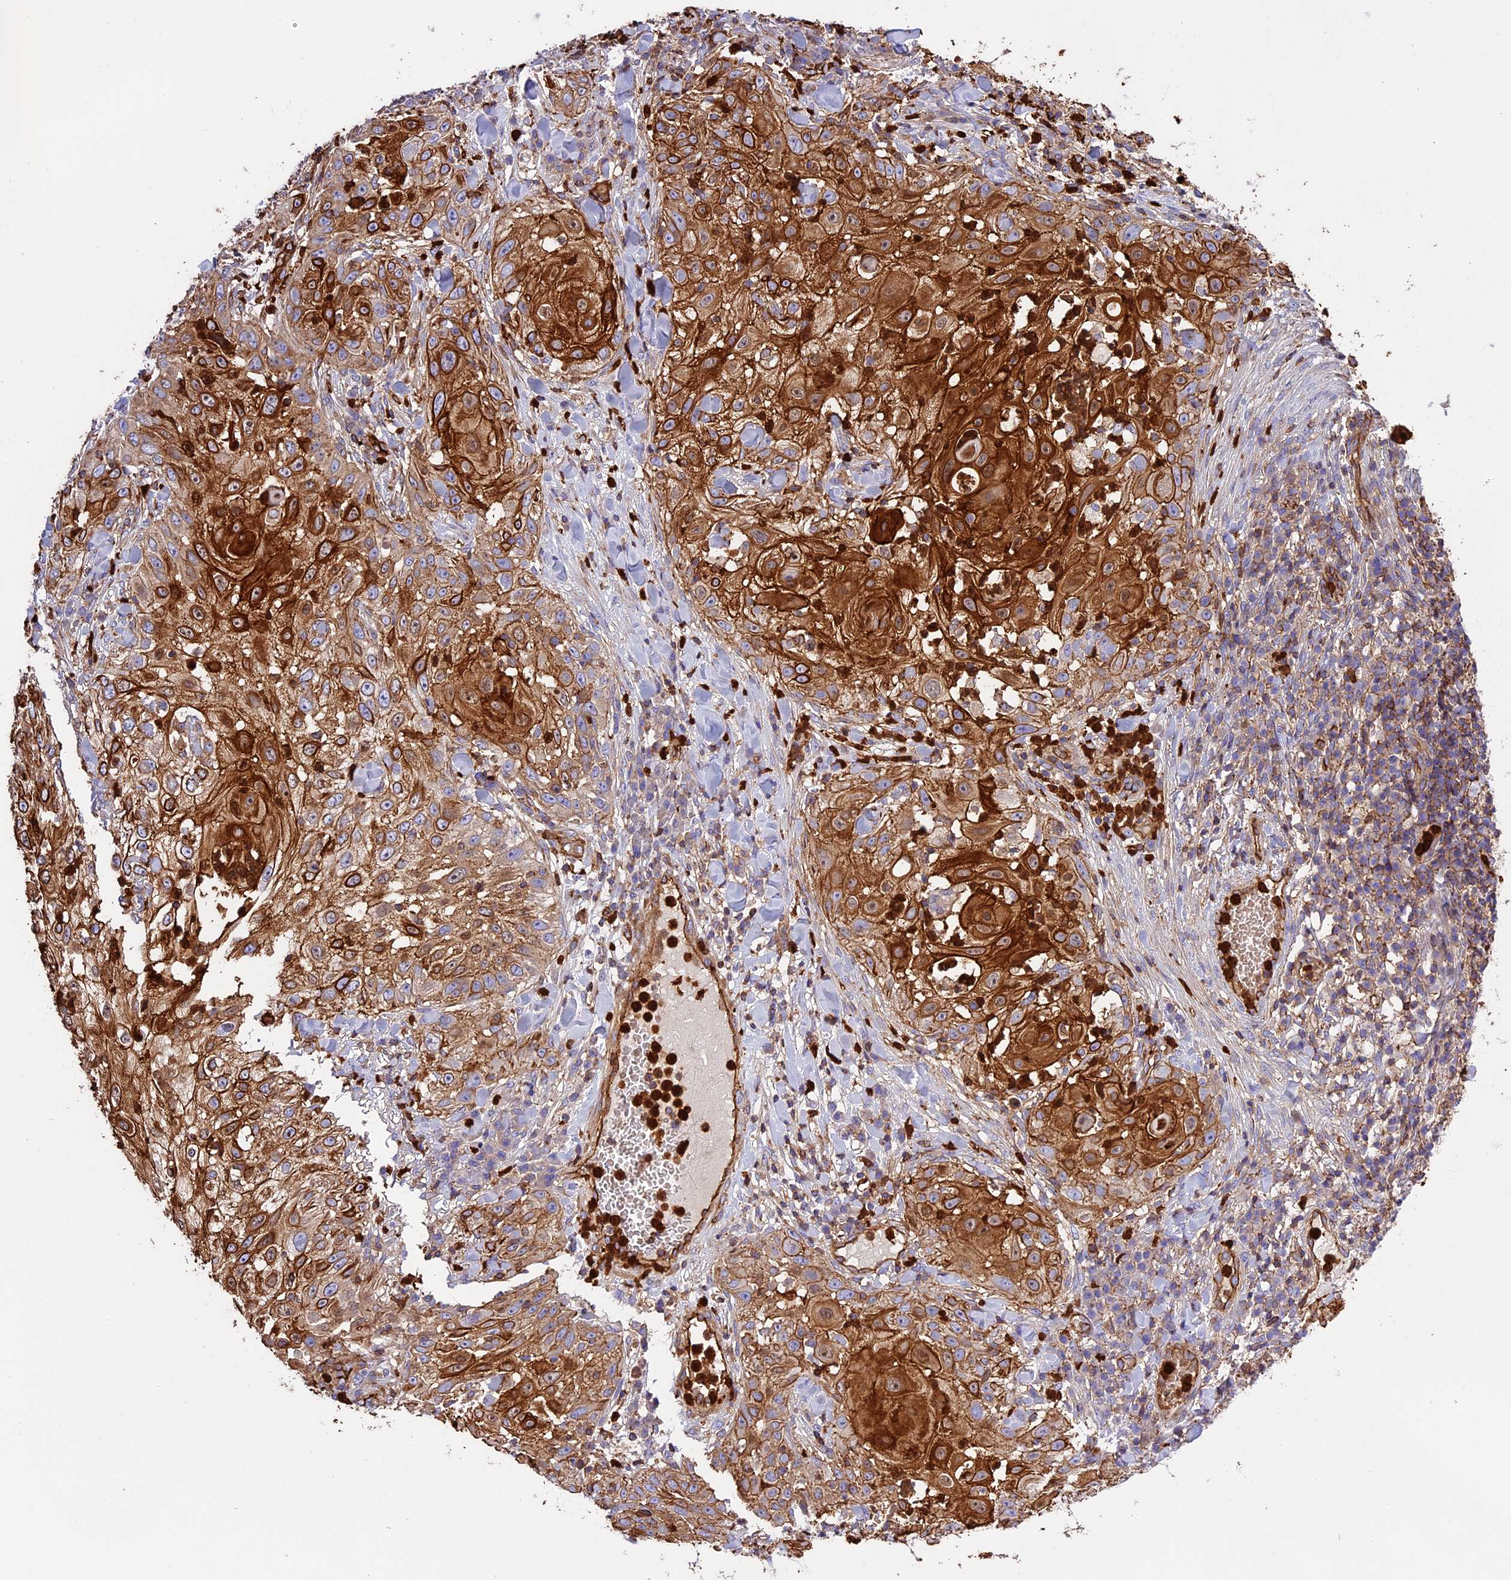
{"staining": {"intensity": "strong", "quantity": ">75%", "location": "cytoplasmic/membranous"}, "tissue": "skin cancer", "cell_type": "Tumor cells", "image_type": "cancer", "snomed": [{"axis": "morphology", "description": "Squamous cell carcinoma, NOS"}, {"axis": "topography", "description": "Skin"}], "caption": "IHC micrograph of human squamous cell carcinoma (skin) stained for a protein (brown), which shows high levels of strong cytoplasmic/membranous staining in approximately >75% of tumor cells.", "gene": "CD99L2", "patient": {"sex": "female", "age": 44}}